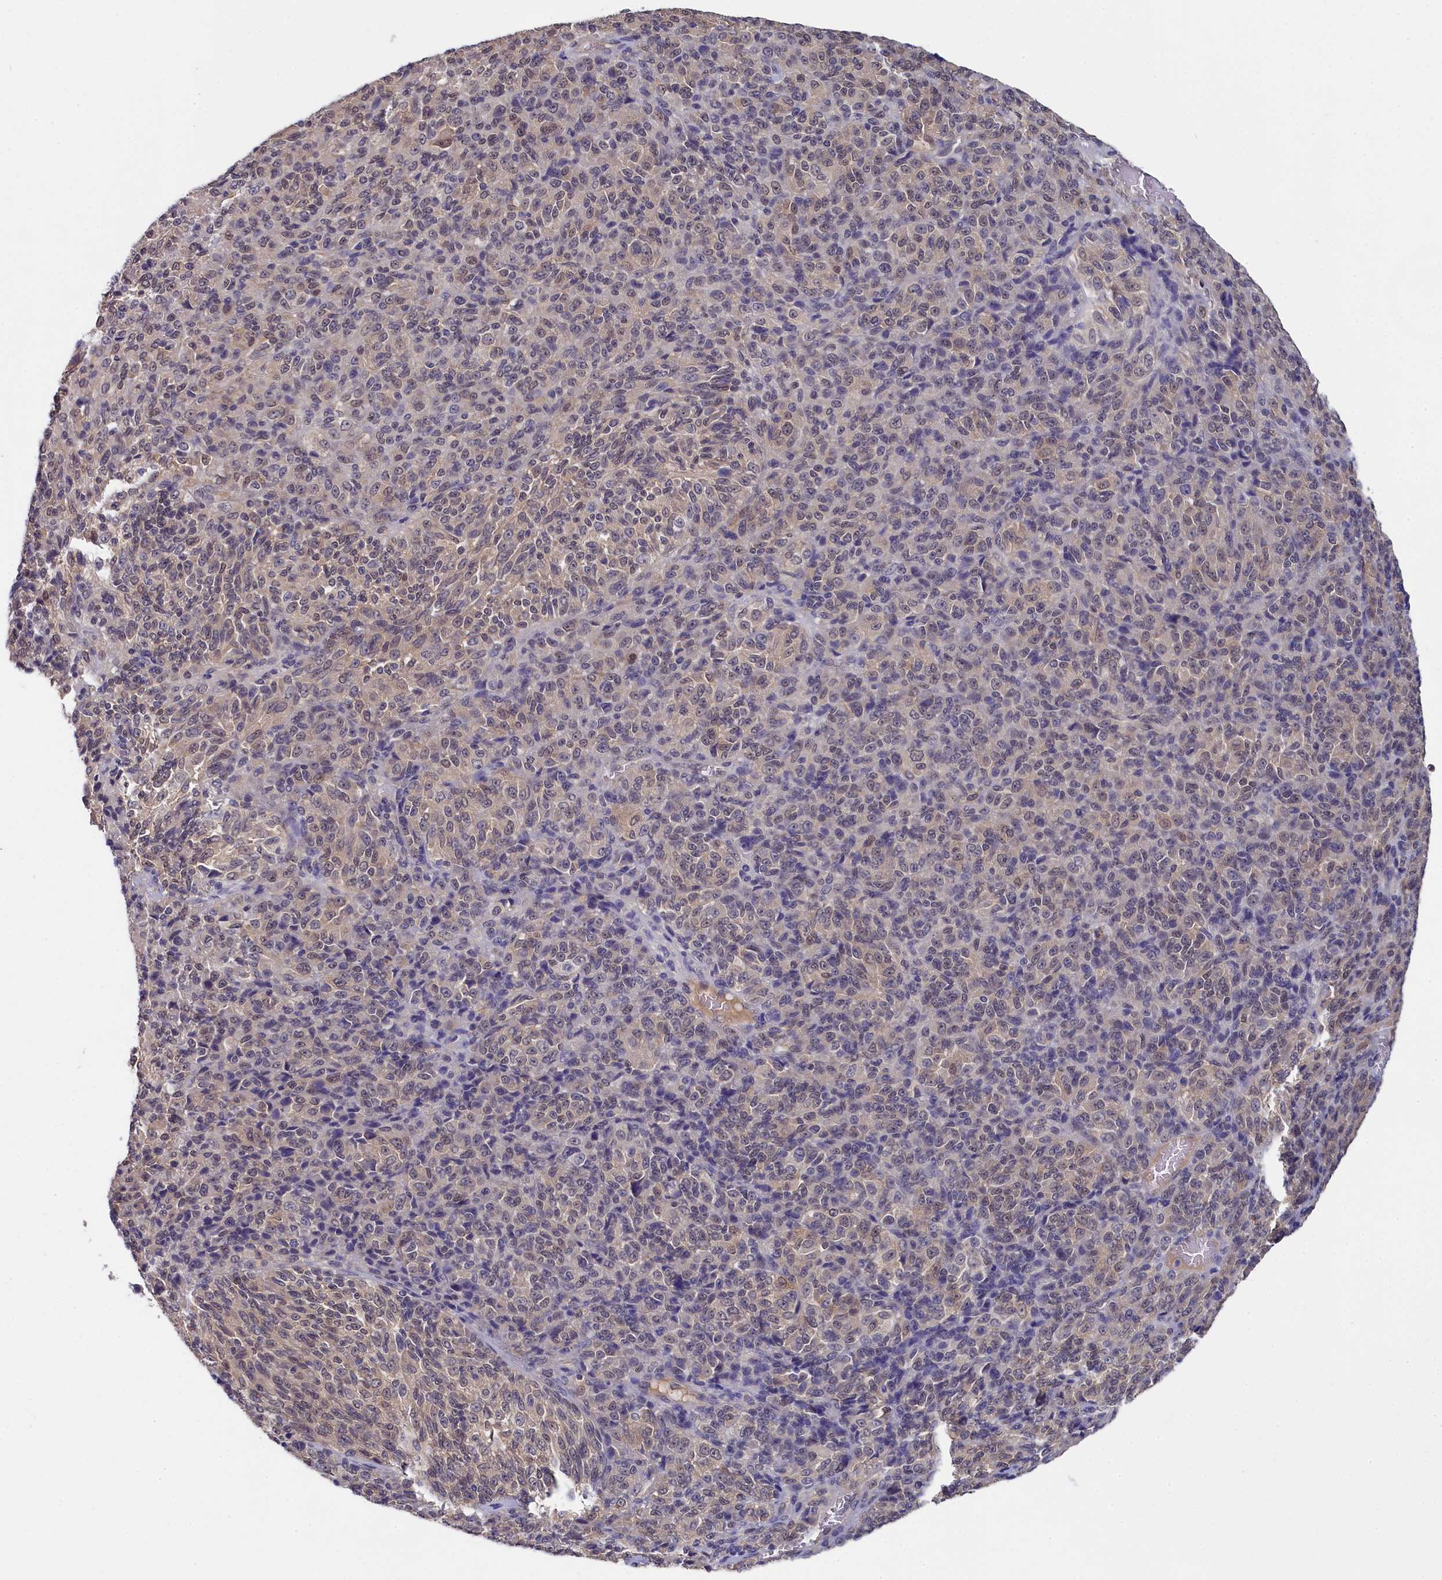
{"staining": {"intensity": "weak", "quantity": "<25%", "location": "nuclear"}, "tissue": "melanoma", "cell_type": "Tumor cells", "image_type": "cancer", "snomed": [{"axis": "morphology", "description": "Malignant melanoma, Metastatic site"}, {"axis": "topography", "description": "Brain"}], "caption": "Immunohistochemistry (IHC) histopathology image of melanoma stained for a protein (brown), which exhibits no positivity in tumor cells.", "gene": "C11orf54", "patient": {"sex": "female", "age": 56}}